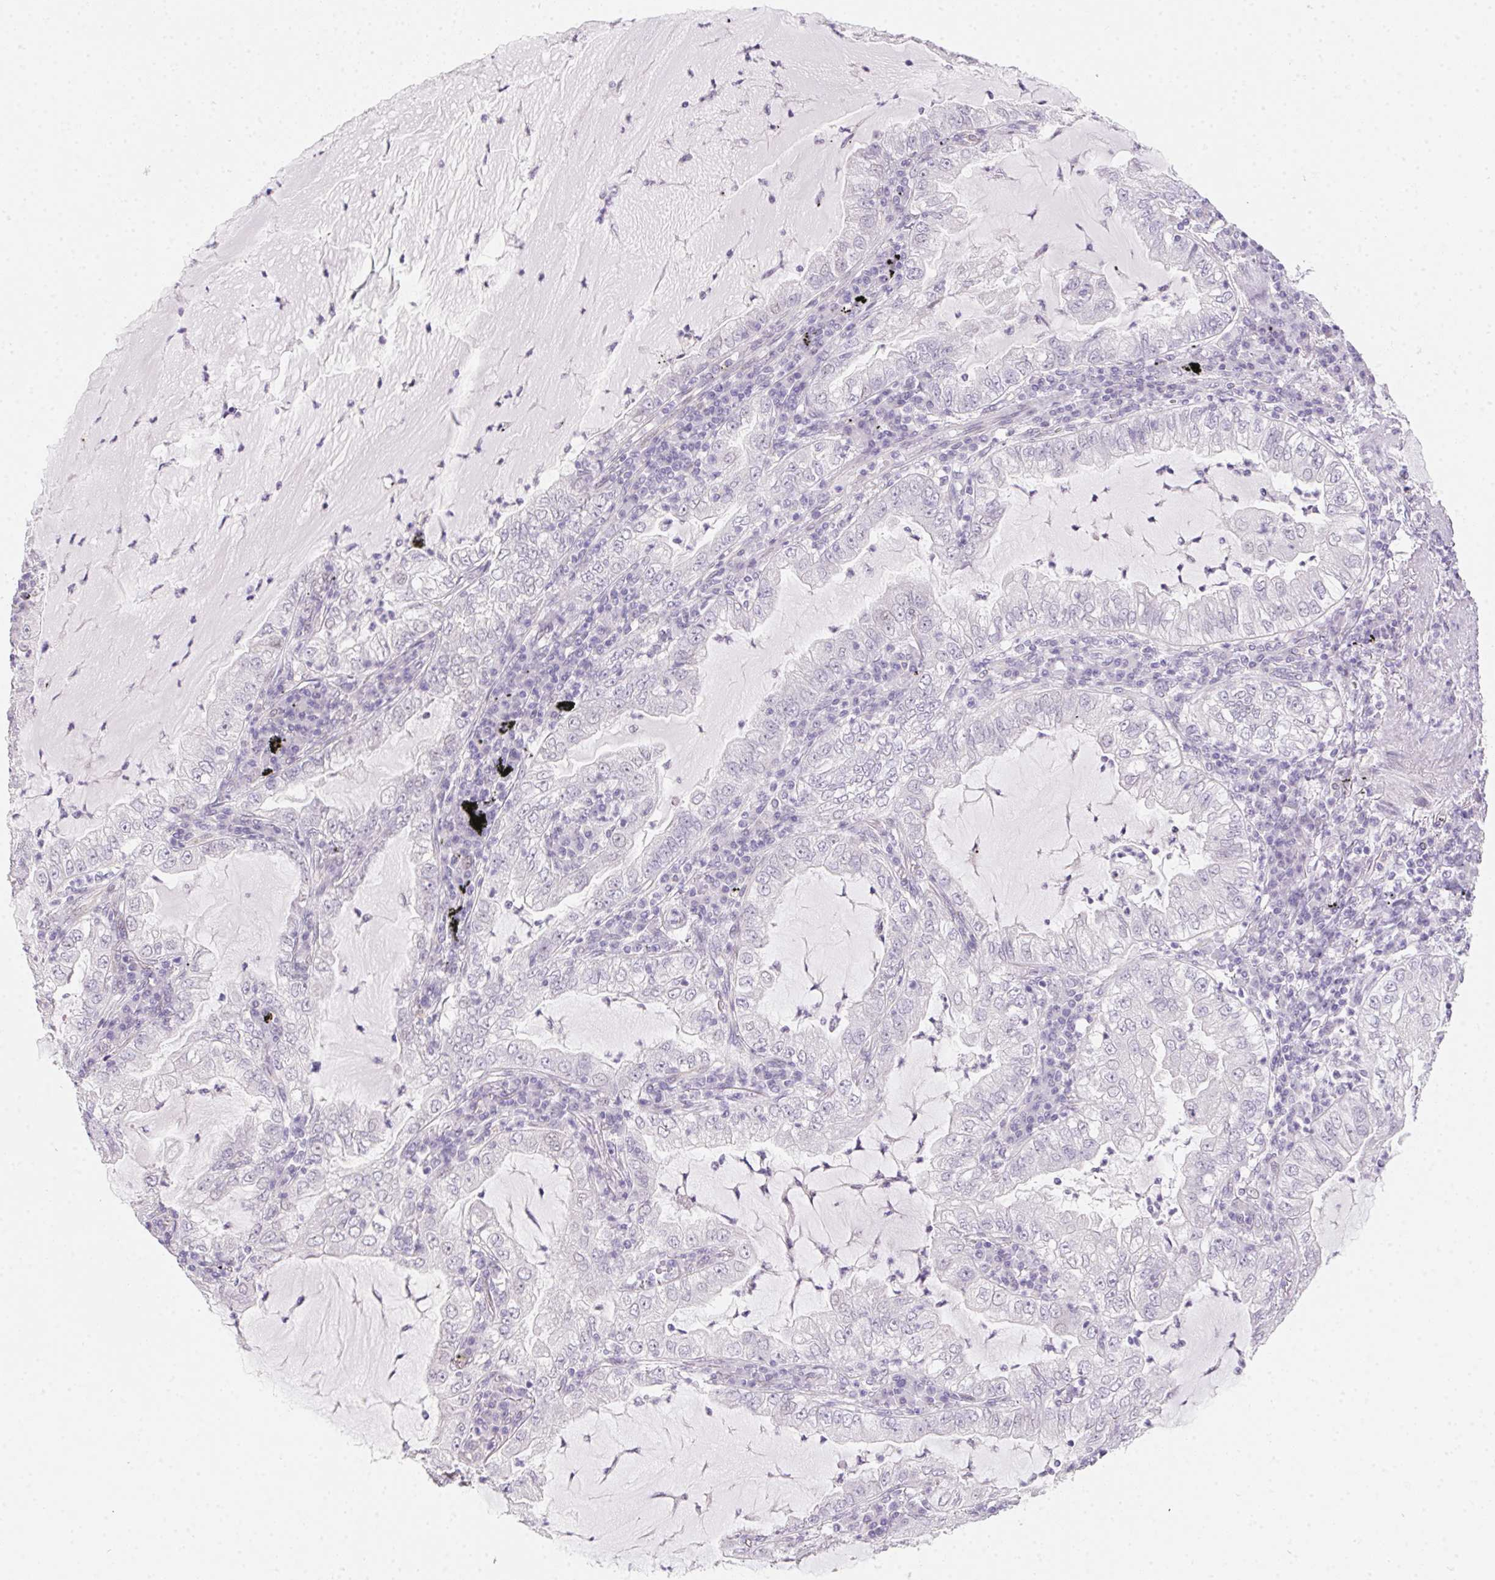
{"staining": {"intensity": "negative", "quantity": "none", "location": "none"}, "tissue": "lung cancer", "cell_type": "Tumor cells", "image_type": "cancer", "snomed": [{"axis": "morphology", "description": "Adenocarcinoma, NOS"}, {"axis": "topography", "description": "Lung"}], "caption": "Human lung cancer stained for a protein using IHC shows no positivity in tumor cells.", "gene": "MORC1", "patient": {"sex": "female", "age": 73}}